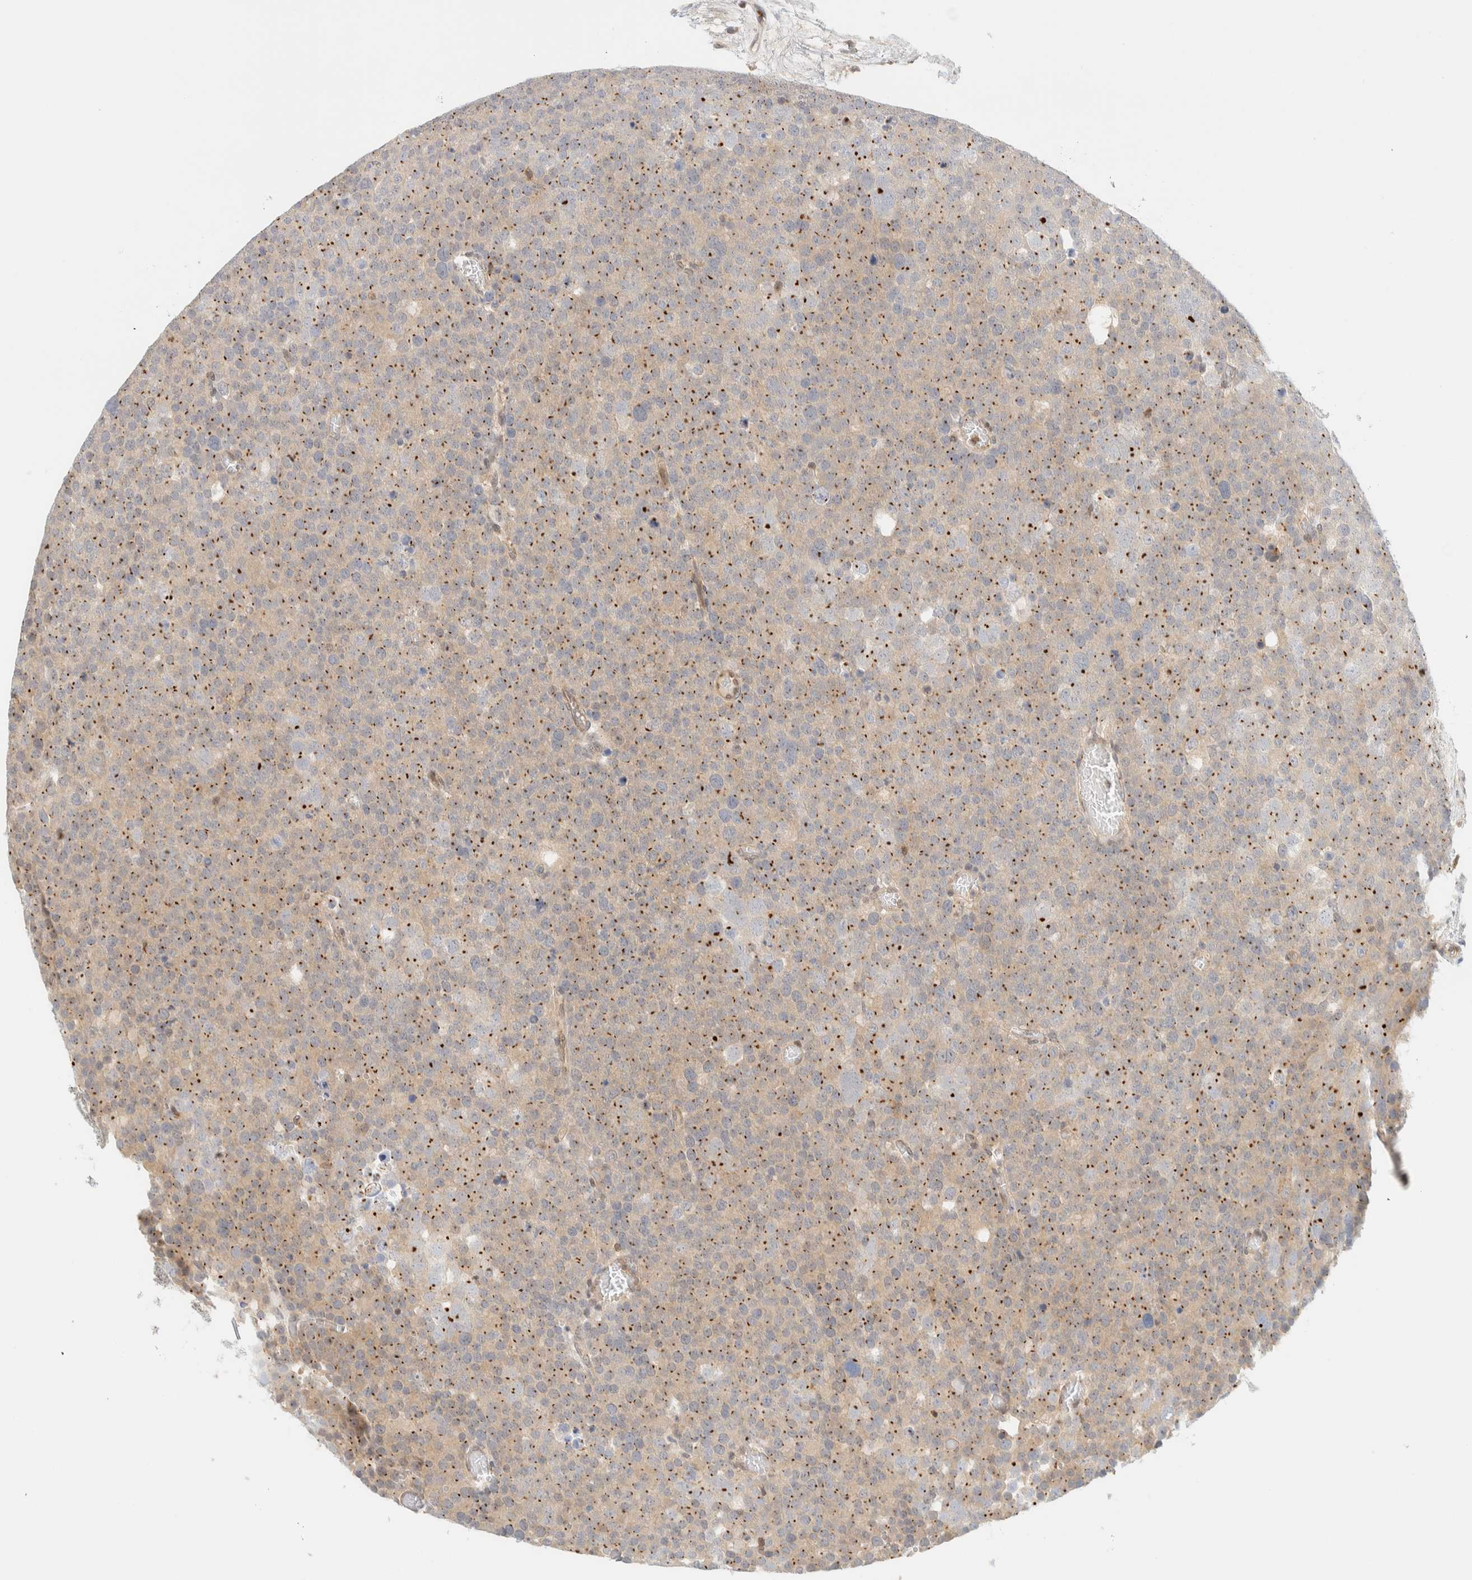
{"staining": {"intensity": "weak", "quantity": "<25%", "location": "cytoplasmic/membranous"}, "tissue": "testis cancer", "cell_type": "Tumor cells", "image_type": "cancer", "snomed": [{"axis": "morphology", "description": "Seminoma, NOS"}, {"axis": "topography", "description": "Testis"}], "caption": "Immunohistochemistry (IHC) photomicrograph of human seminoma (testis) stained for a protein (brown), which demonstrates no staining in tumor cells.", "gene": "PCYT2", "patient": {"sex": "male", "age": 71}}